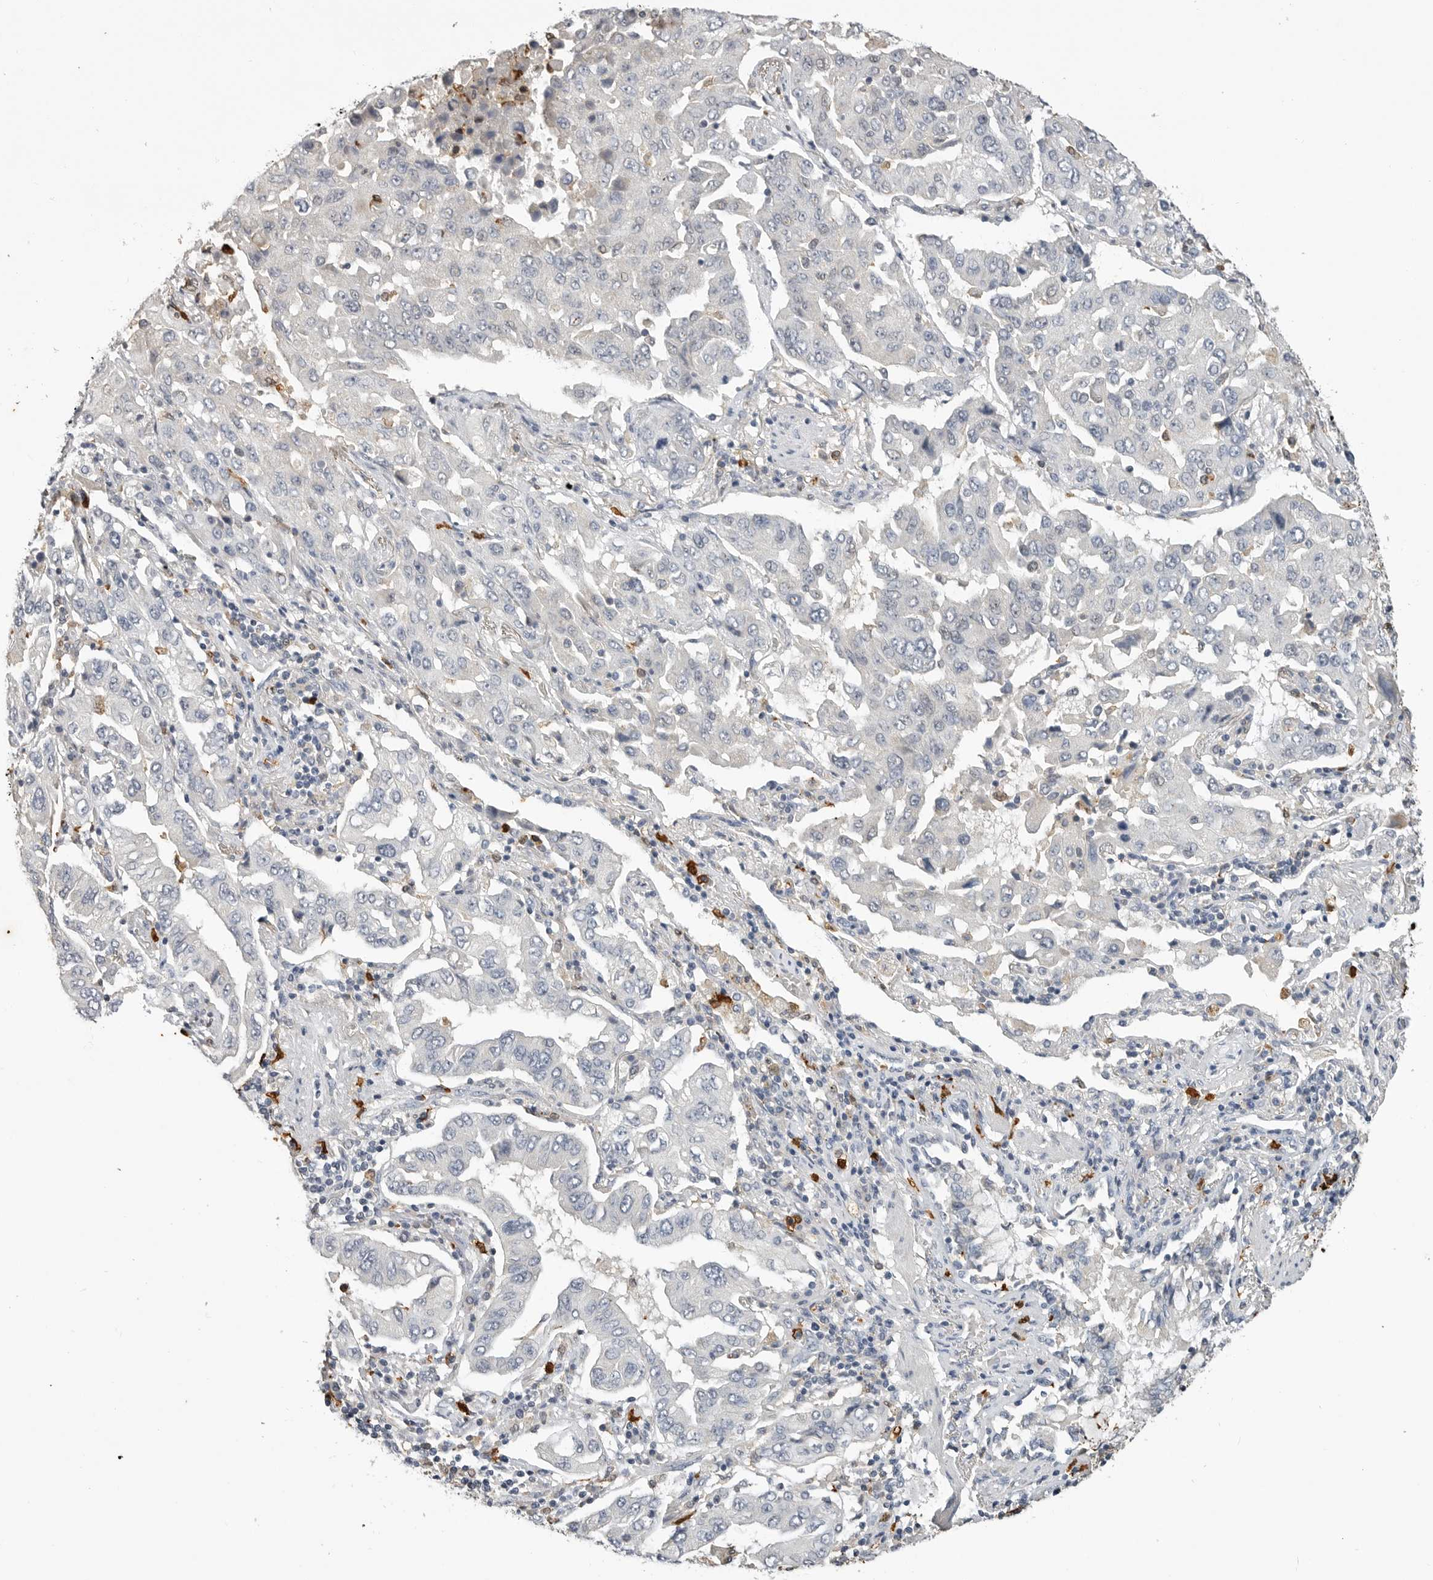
{"staining": {"intensity": "negative", "quantity": "none", "location": "none"}, "tissue": "lung cancer", "cell_type": "Tumor cells", "image_type": "cancer", "snomed": [{"axis": "morphology", "description": "Adenocarcinoma, NOS"}, {"axis": "topography", "description": "Lung"}], "caption": "This is an immunohistochemistry micrograph of lung cancer. There is no expression in tumor cells.", "gene": "LTBR", "patient": {"sex": "female", "age": 65}}